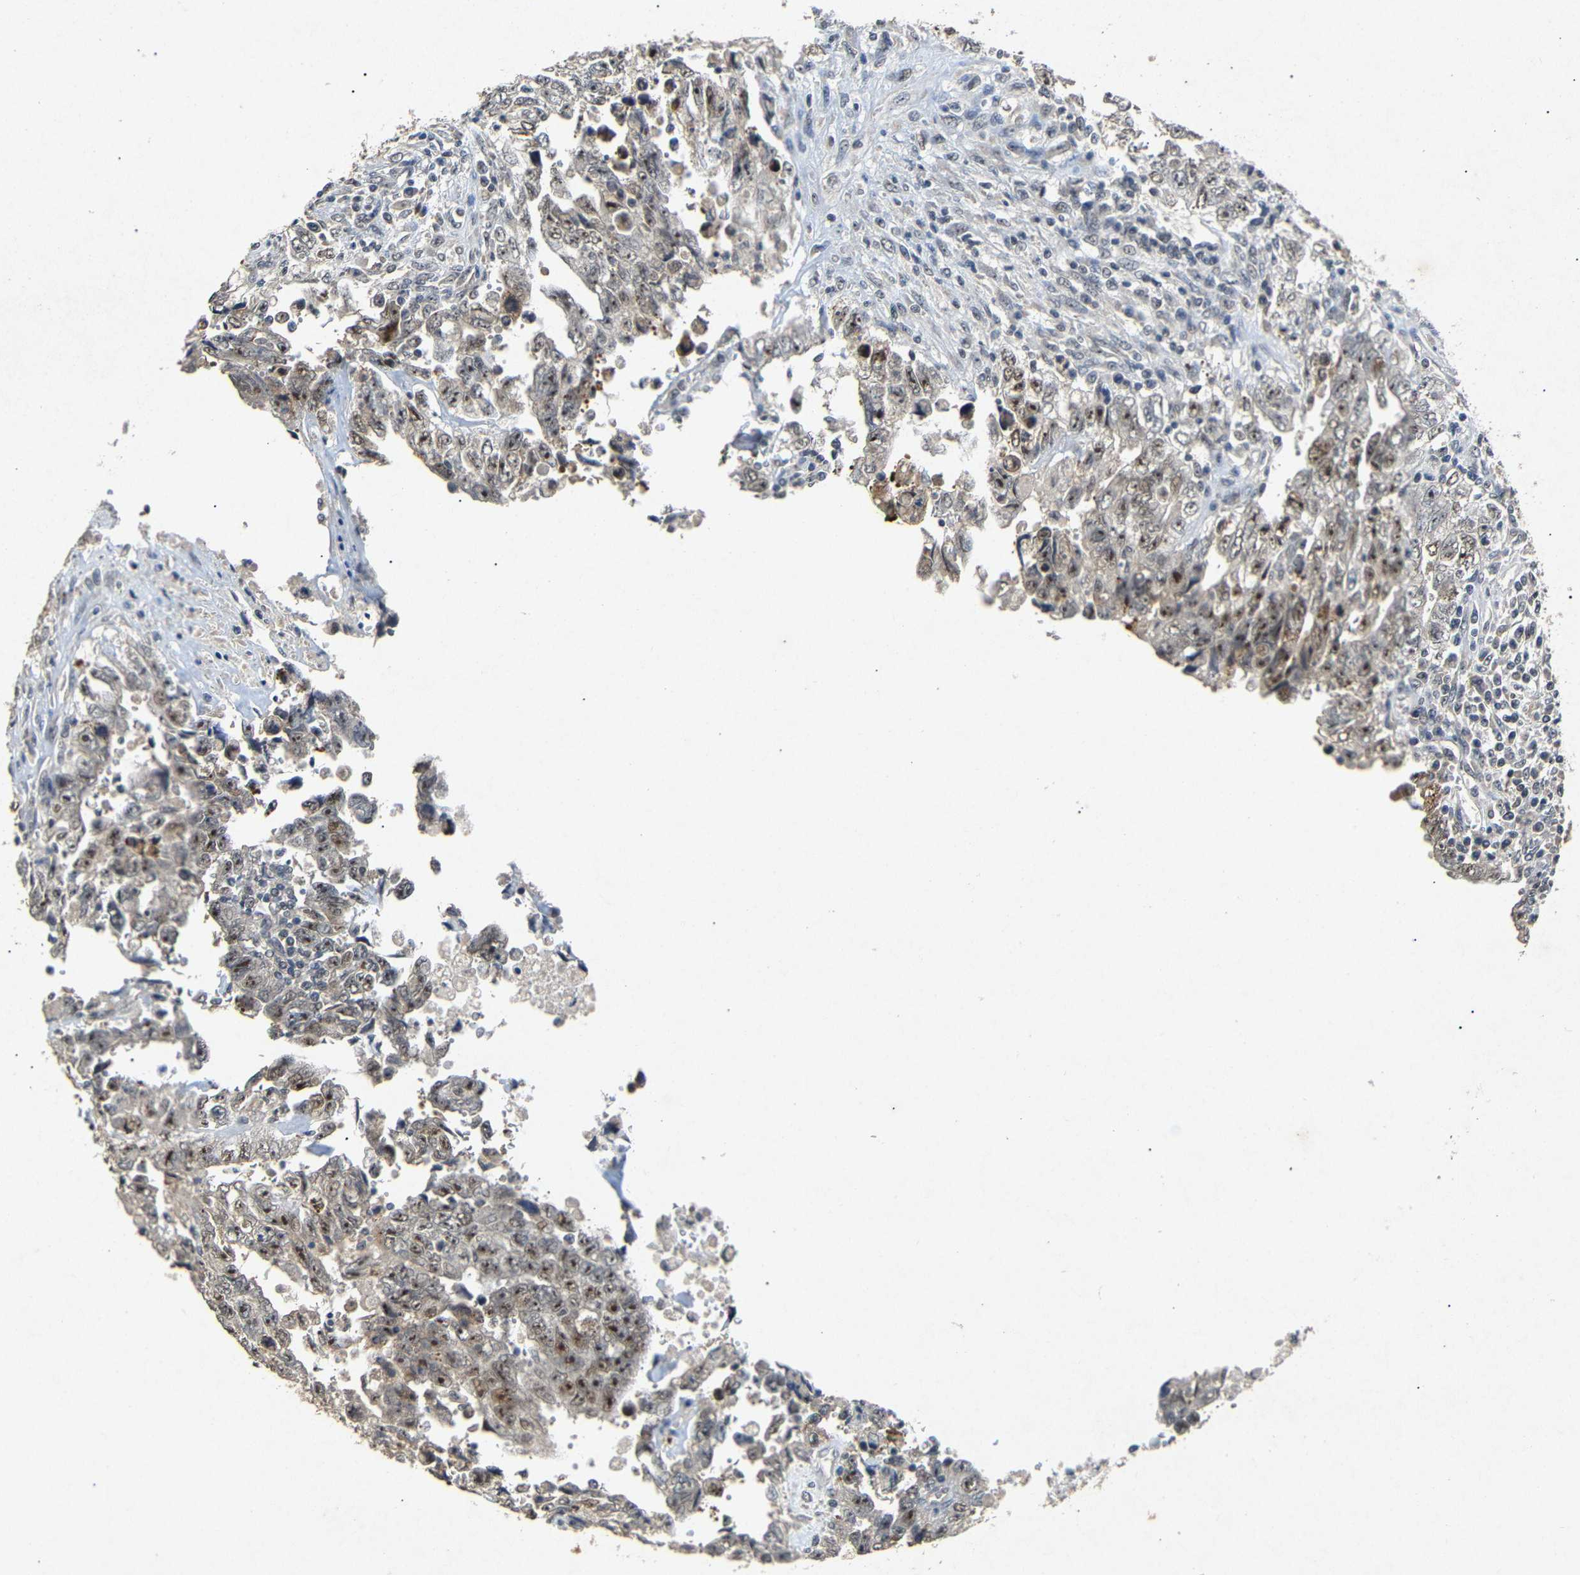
{"staining": {"intensity": "moderate", "quantity": ">75%", "location": "nuclear"}, "tissue": "testis cancer", "cell_type": "Tumor cells", "image_type": "cancer", "snomed": [{"axis": "morphology", "description": "Carcinoma, Embryonal, NOS"}, {"axis": "topography", "description": "Testis"}], "caption": "Immunohistochemistry photomicrograph of neoplastic tissue: testis cancer stained using IHC displays medium levels of moderate protein expression localized specifically in the nuclear of tumor cells, appearing as a nuclear brown color.", "gene": "PARN", "patient": {"sex": "male", "age": 28}}